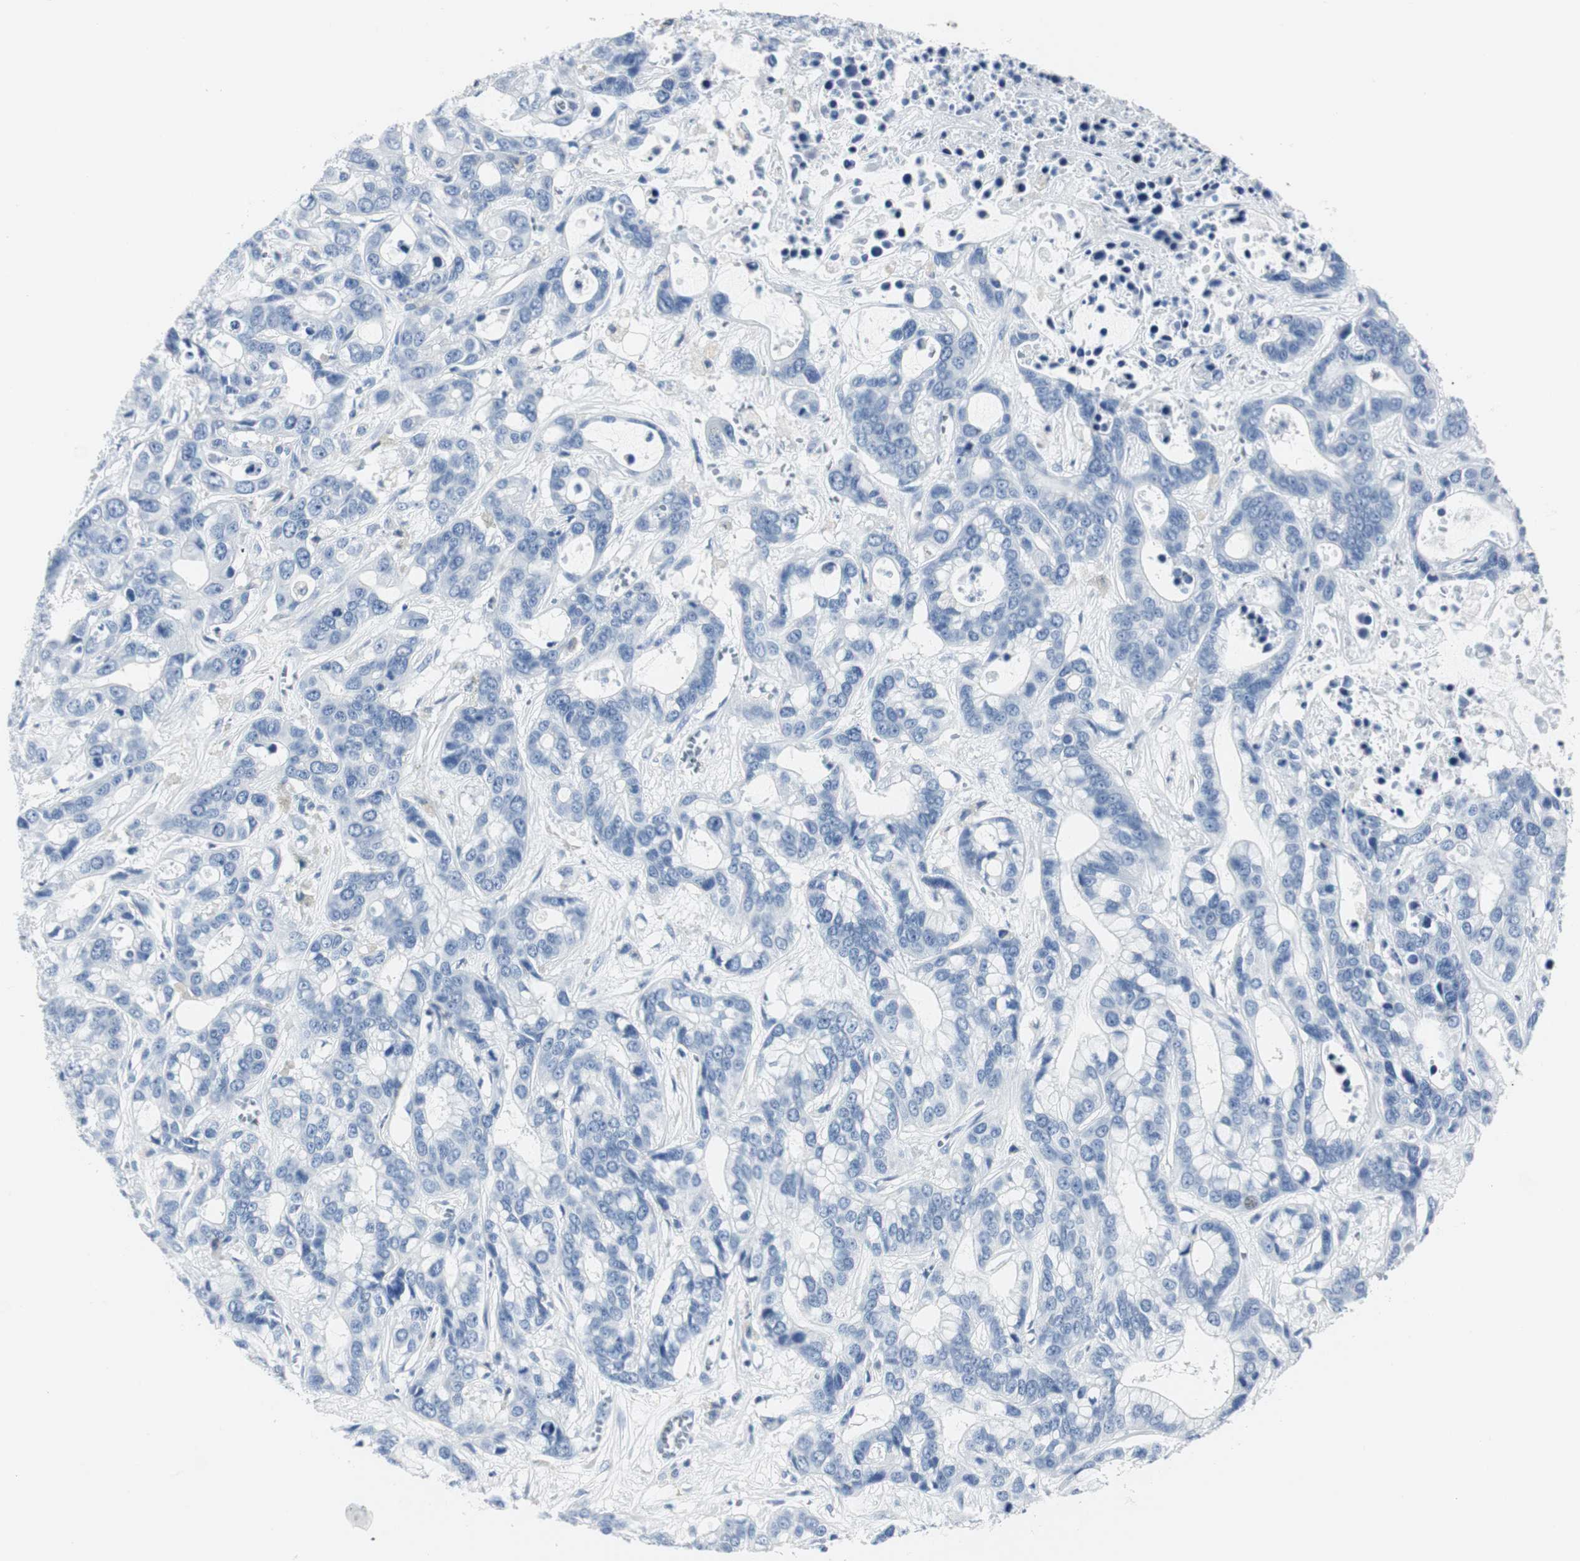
{"staining": {"intensity": "negative", "quantity": "none", "location": "none"}, "tissue": "liver cancer", "cell_type": "Tumor cells", "image_type": "cancer", "snomed": [{"axis": "morphology", "description": "Cholangiocarcinoma"}, {"axis": "topography", "description": "Liver"}], "caption": "There is no significant staining in tumor cells of liver cancer.", "gene": "GAP43", "patient": {"sex": "female", "age": 65}}